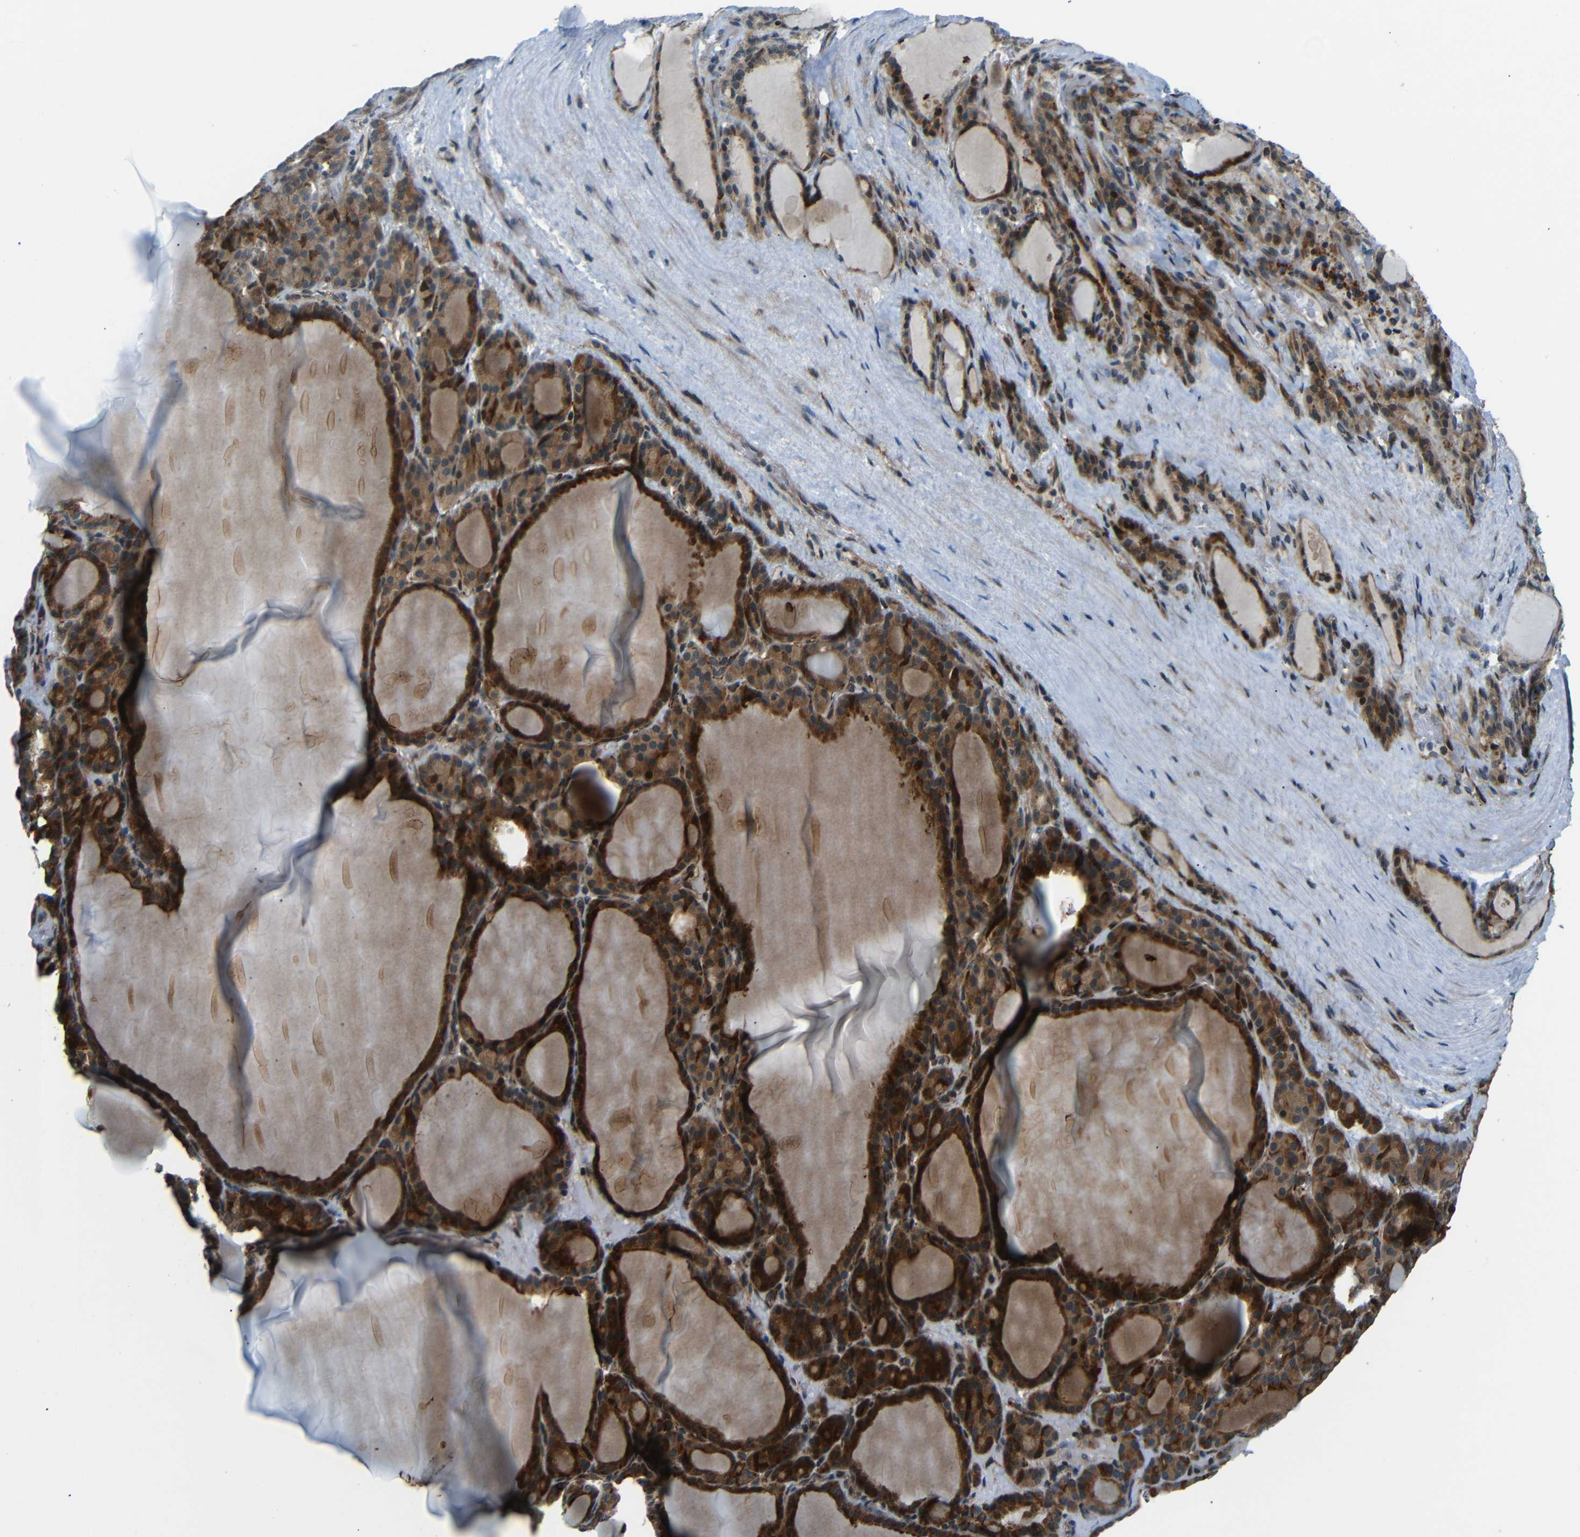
{"staining": {"intensity": "strong", "quantity": ">75%", "location": "cytoplasmic/membranous"}, "tissue": "thyroid gland", "cell_type": "Glandular cells", "image_type": "normal", "snomed": [{"axis": "morphology", "description": "Normal tissue, NOS"}, {"axis": "topography", "description": "Thyroid gland"}], "caption": "Human thyroid gland stained with a brown dye exhibits strong cytoplasmic/membranous positive staining in approximately >75% of glandular cells.", "gene": "SYDE1", "patient": {"sex": "female", "age": 28}}